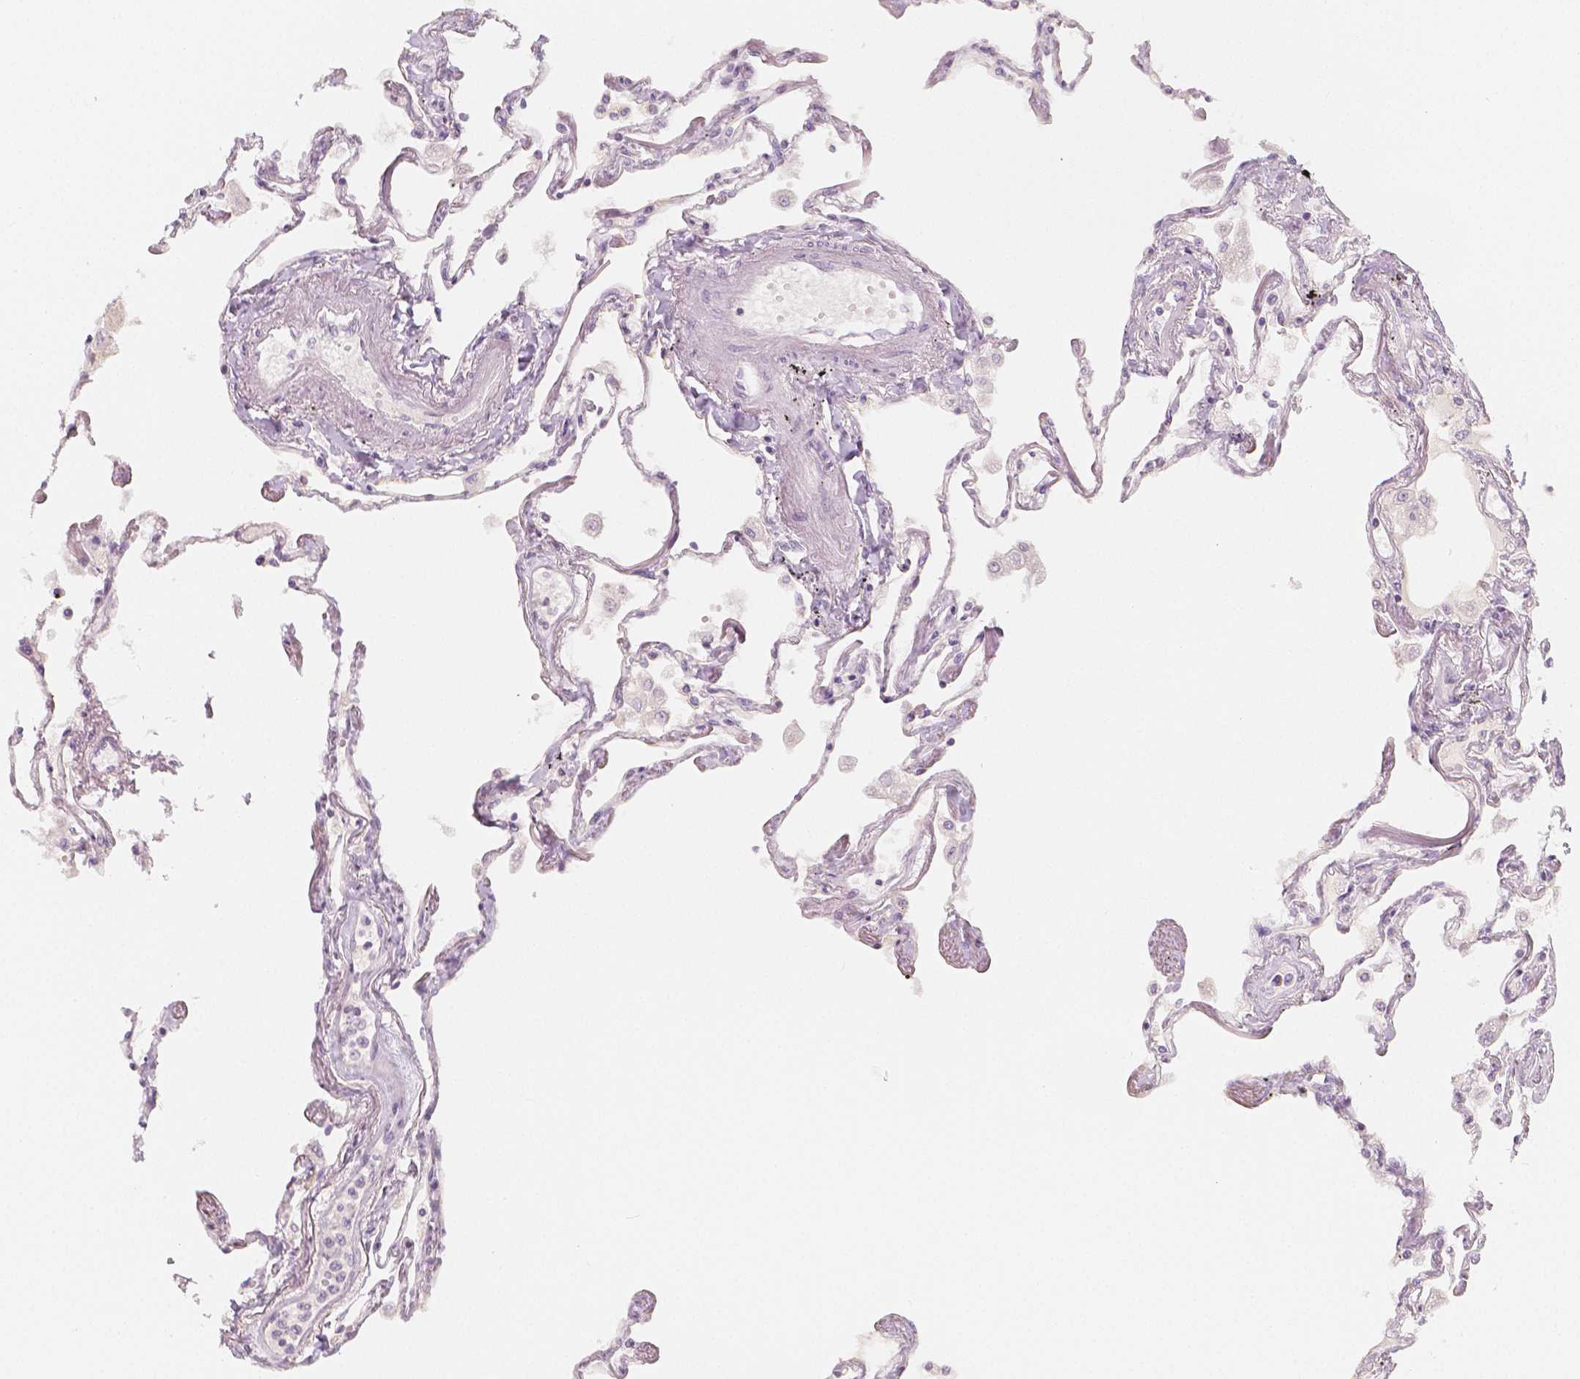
{"staining": {"intensity": "negative", "quantity": "none", "location": "none"}, "tissue": "lung", "cell_type": "Alveolar cells", "image_type": "normal", "snomed": [{"axis": "morphology", "description": "Normal tissue, NOS"}, {"axis": "morphology", "description": "Adenocarcinoma, NOS"}, {"axis": "topography", "description": "Cartilage tissue"}, {"axis": "topography", "description": "Lung"}], "caption": "An immunohistochemistry (IHC) histopathology image of normal lung is shown. There is no staining in alveolar cells of lung.", "gene": "BATF", "patient": {"sex": "female", "age": 67}}